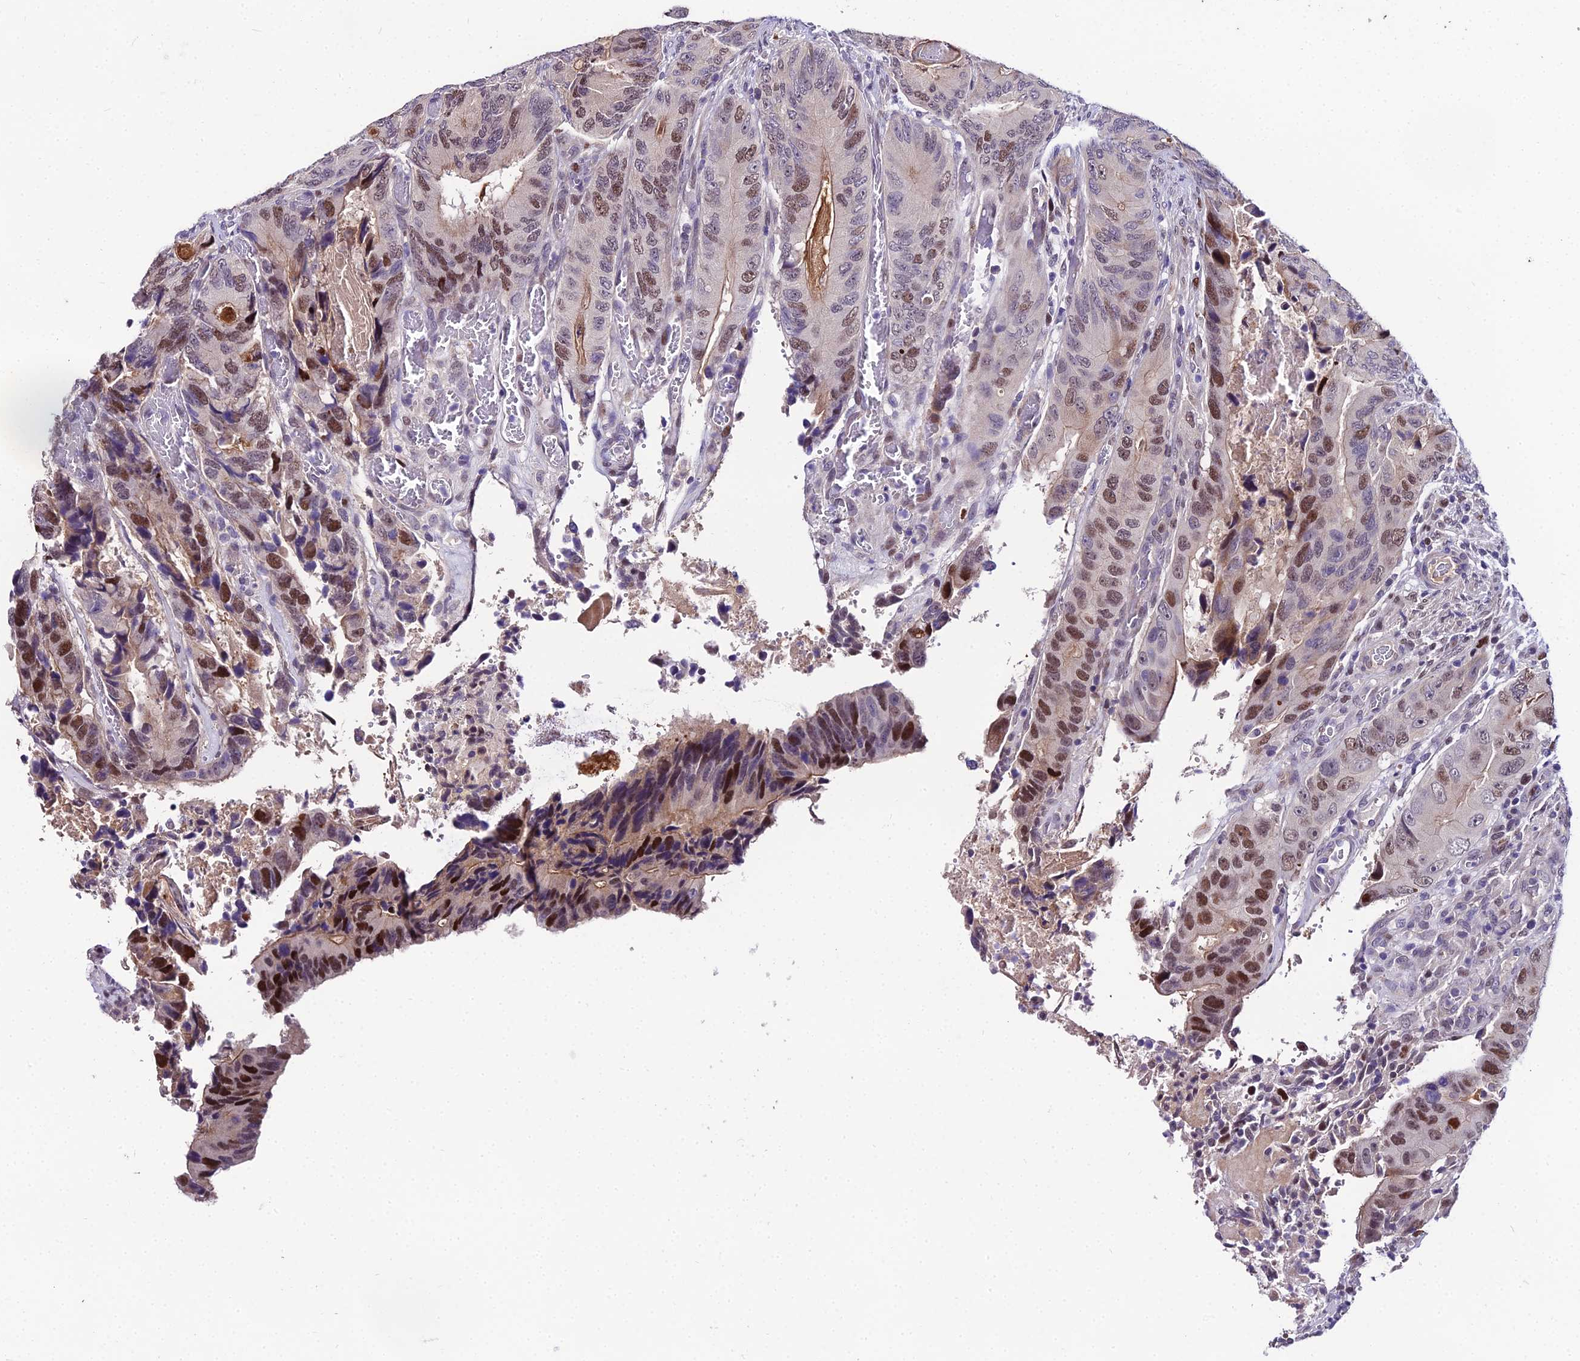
{"staining": {"intensity": "moderate", "quantity": ">75%", "location": "nuclear"}, "tissue": "colorectal cancer", "cell_type": "Tumor cells", "image_type": "cancer", "snomed": [{"axis": "morphology", "description": "Adenocarcinoma, NOS"}, {"axis": "topography", "description": "Colon"}], "caption": "This micrograph reveals IHC staining of human colorectal cancer, with medium moderate nuclear staining in about >75% of tumor cells.", "gene": "TRIML2", "patient": {"sex": "male", "age": 84}}